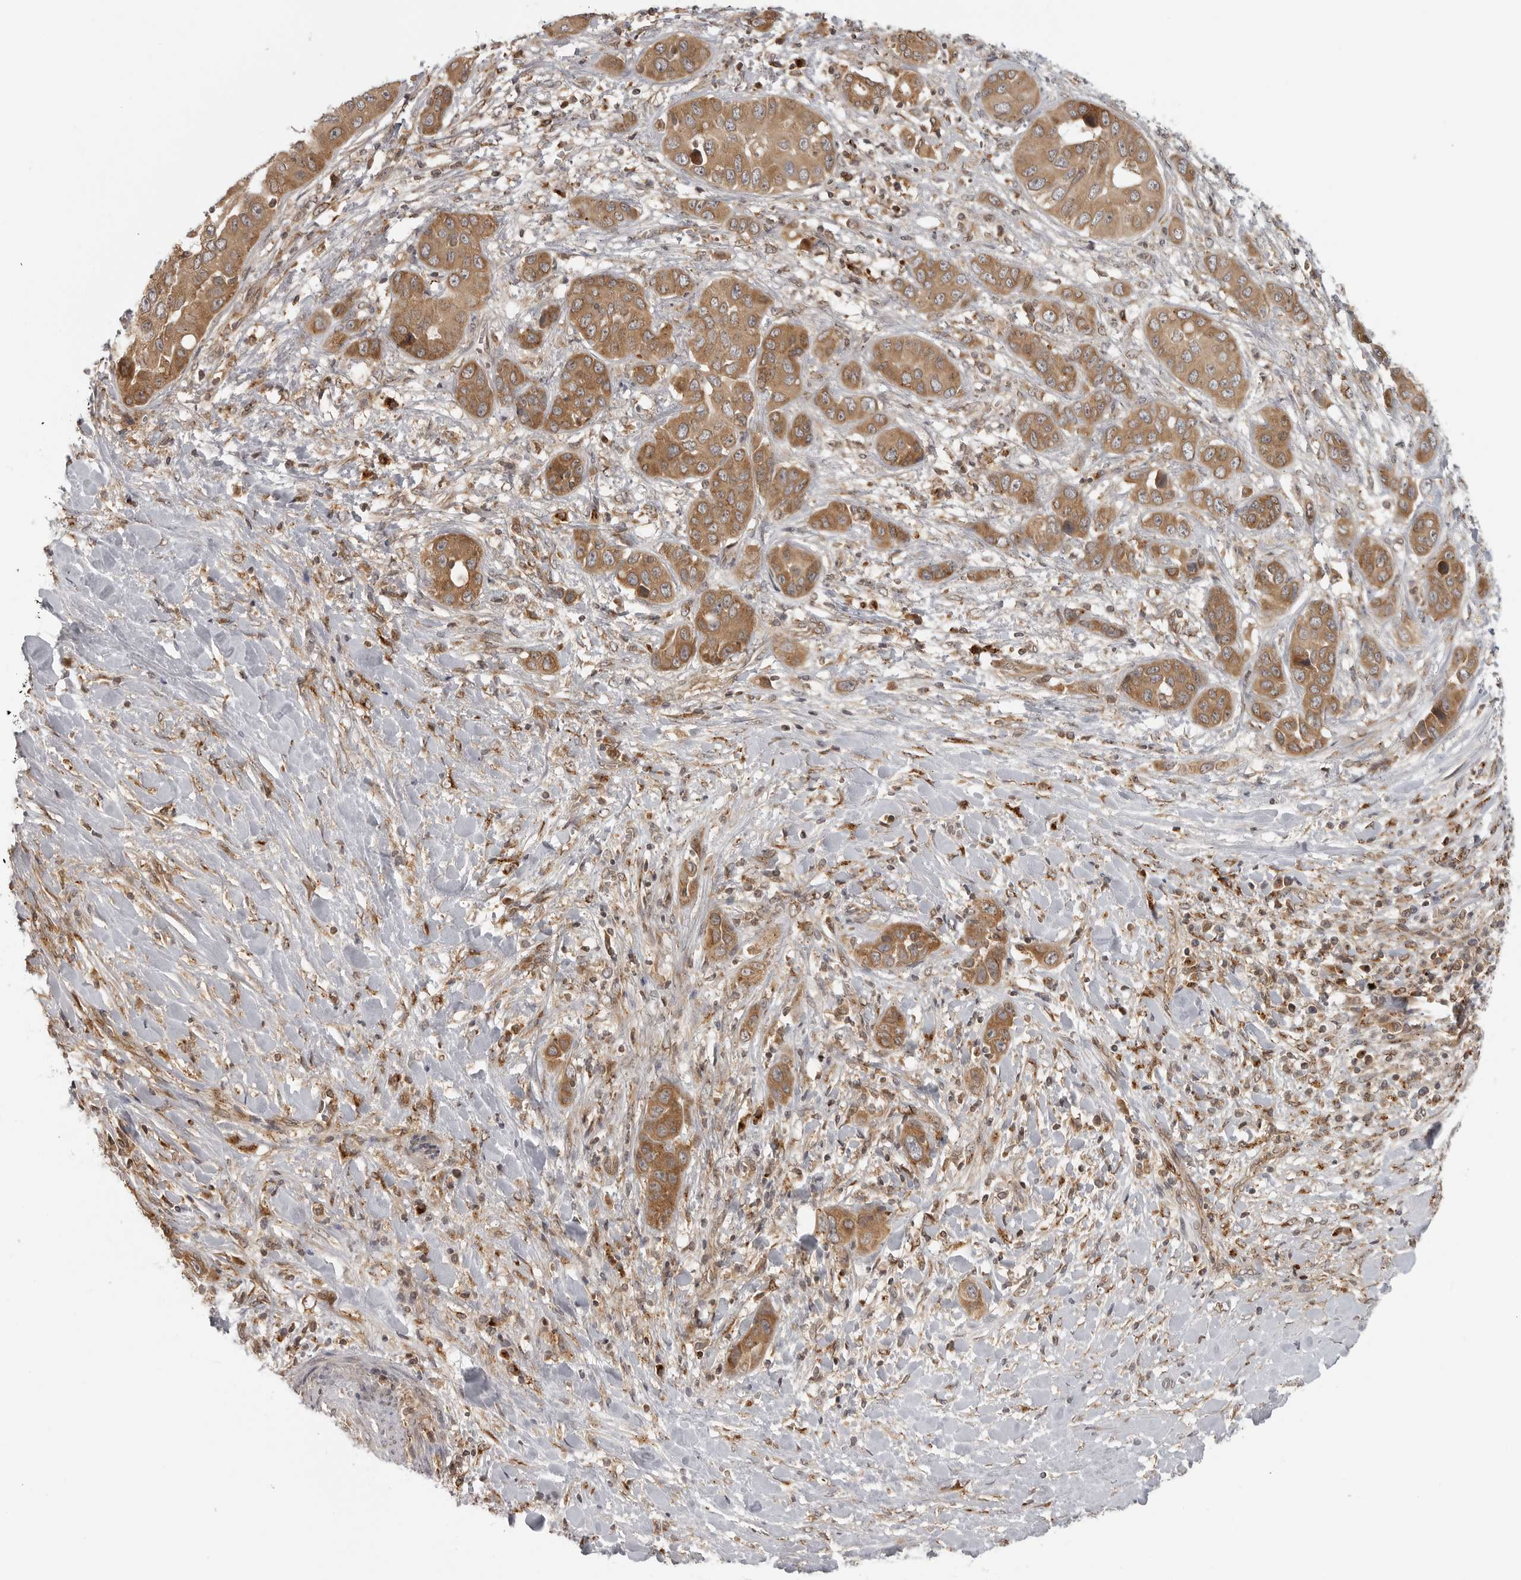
{"staining": {"intensity": "moderate", "quantity": ">75%", "location": "cytoplasmic/membranous"}, "tissue": "liver cancer", "cell_type": "Tumor cells", "image_type": "cancer", "snomed": [{"axis": "morphology", "description": "Cholangiocarcinoma"}, {"axis": "topography", "description": "Liver"}], "caption": "Liver cancer stained for a protein (brown) exhibits moderate cytoplasmic/membranous positive positivity in about >75% of tumor cells.", "gene": "COPA", "patient": {"sex": "female", "age": 52}}